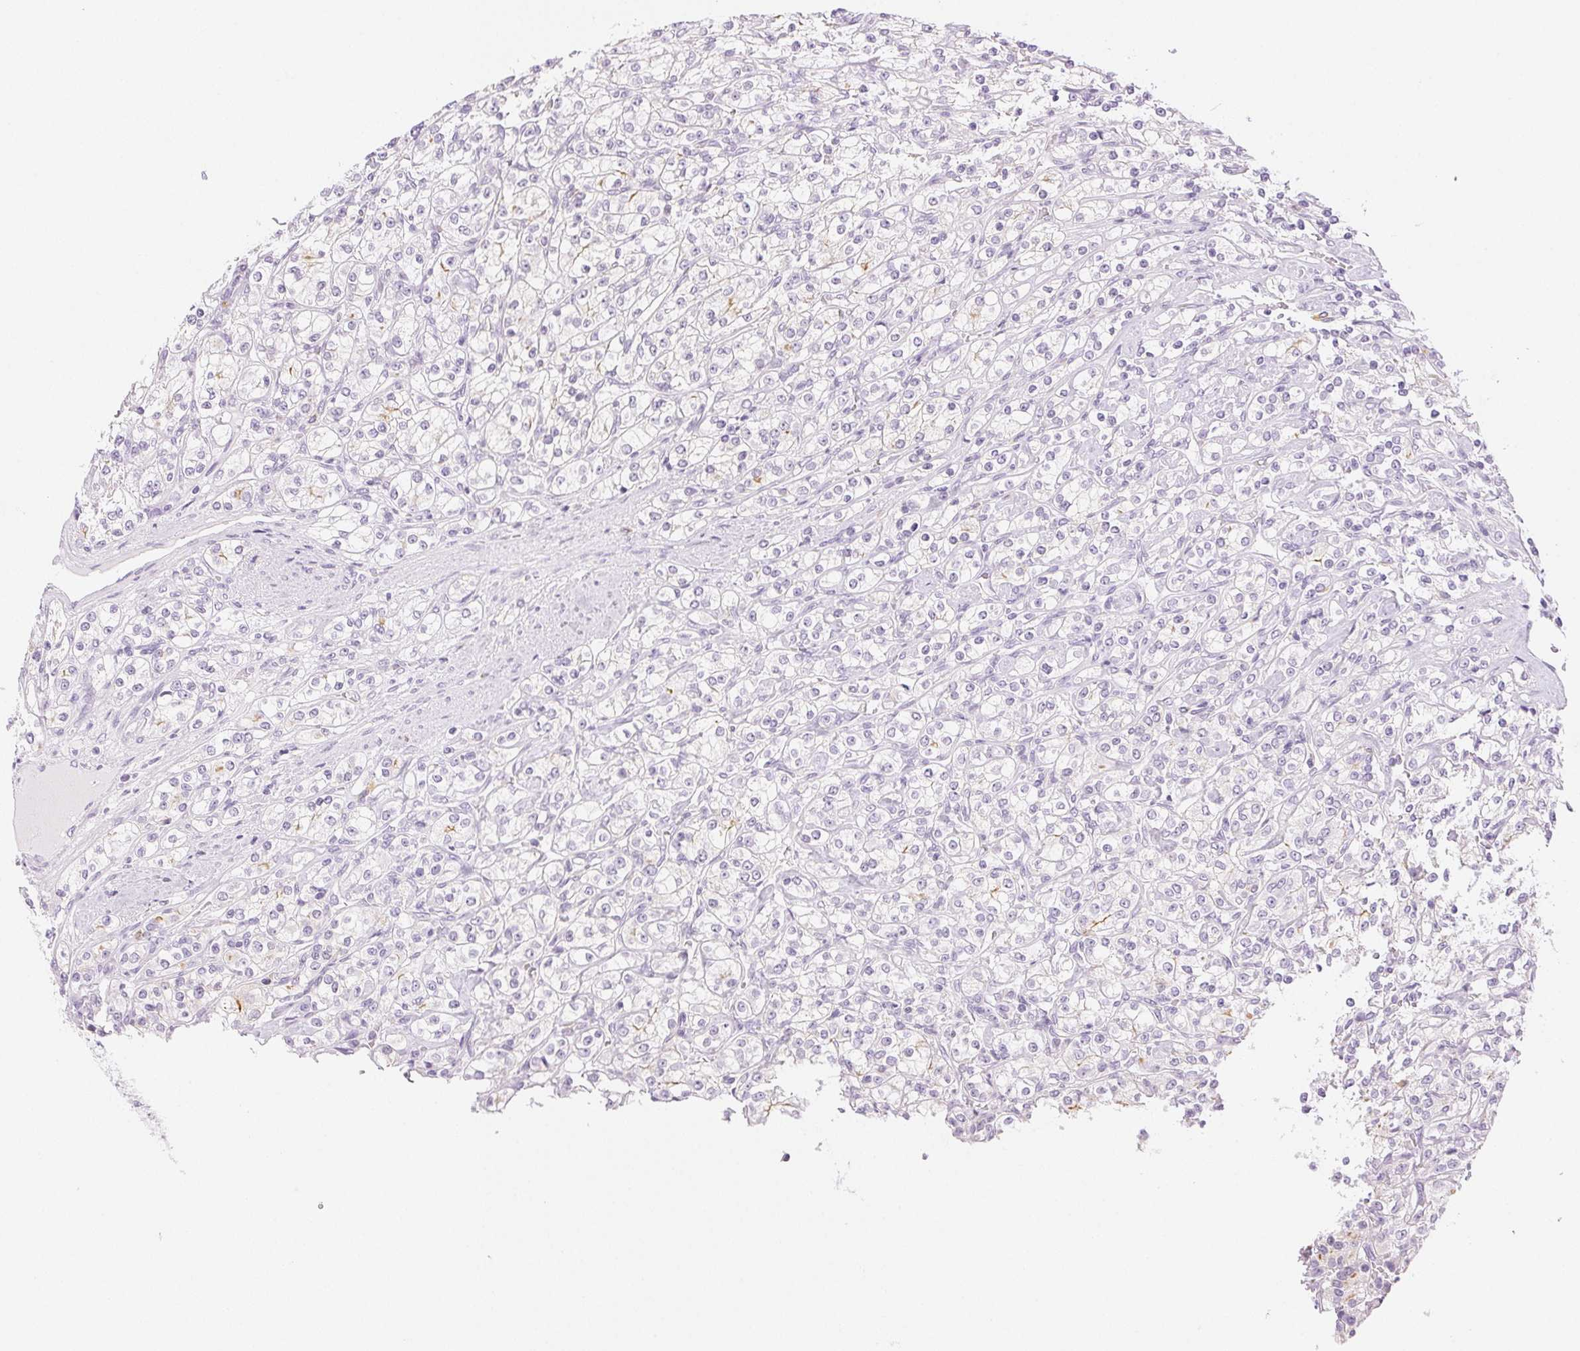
{"staining": {"intensity": "negative", "quantity": "none", "location": "none"}, "tissue": "renal cancer", "cell_type": "Tumor cells", "image_type": "cancer", "snomed": [{"axis": "morphology", "description": "Adenocarcinoma, NOS"}, {"axis": "topography", "description": "Kidney"}], "caption": "Renal cancer was stained to show a protein in brown. There is no significant expression in tumor cells. (Immunohistochemistry (ihc), brightfield microscopy, high magnification).", "gene": "SLC5A2", "patient": {"sex": "male", "age": 77}}